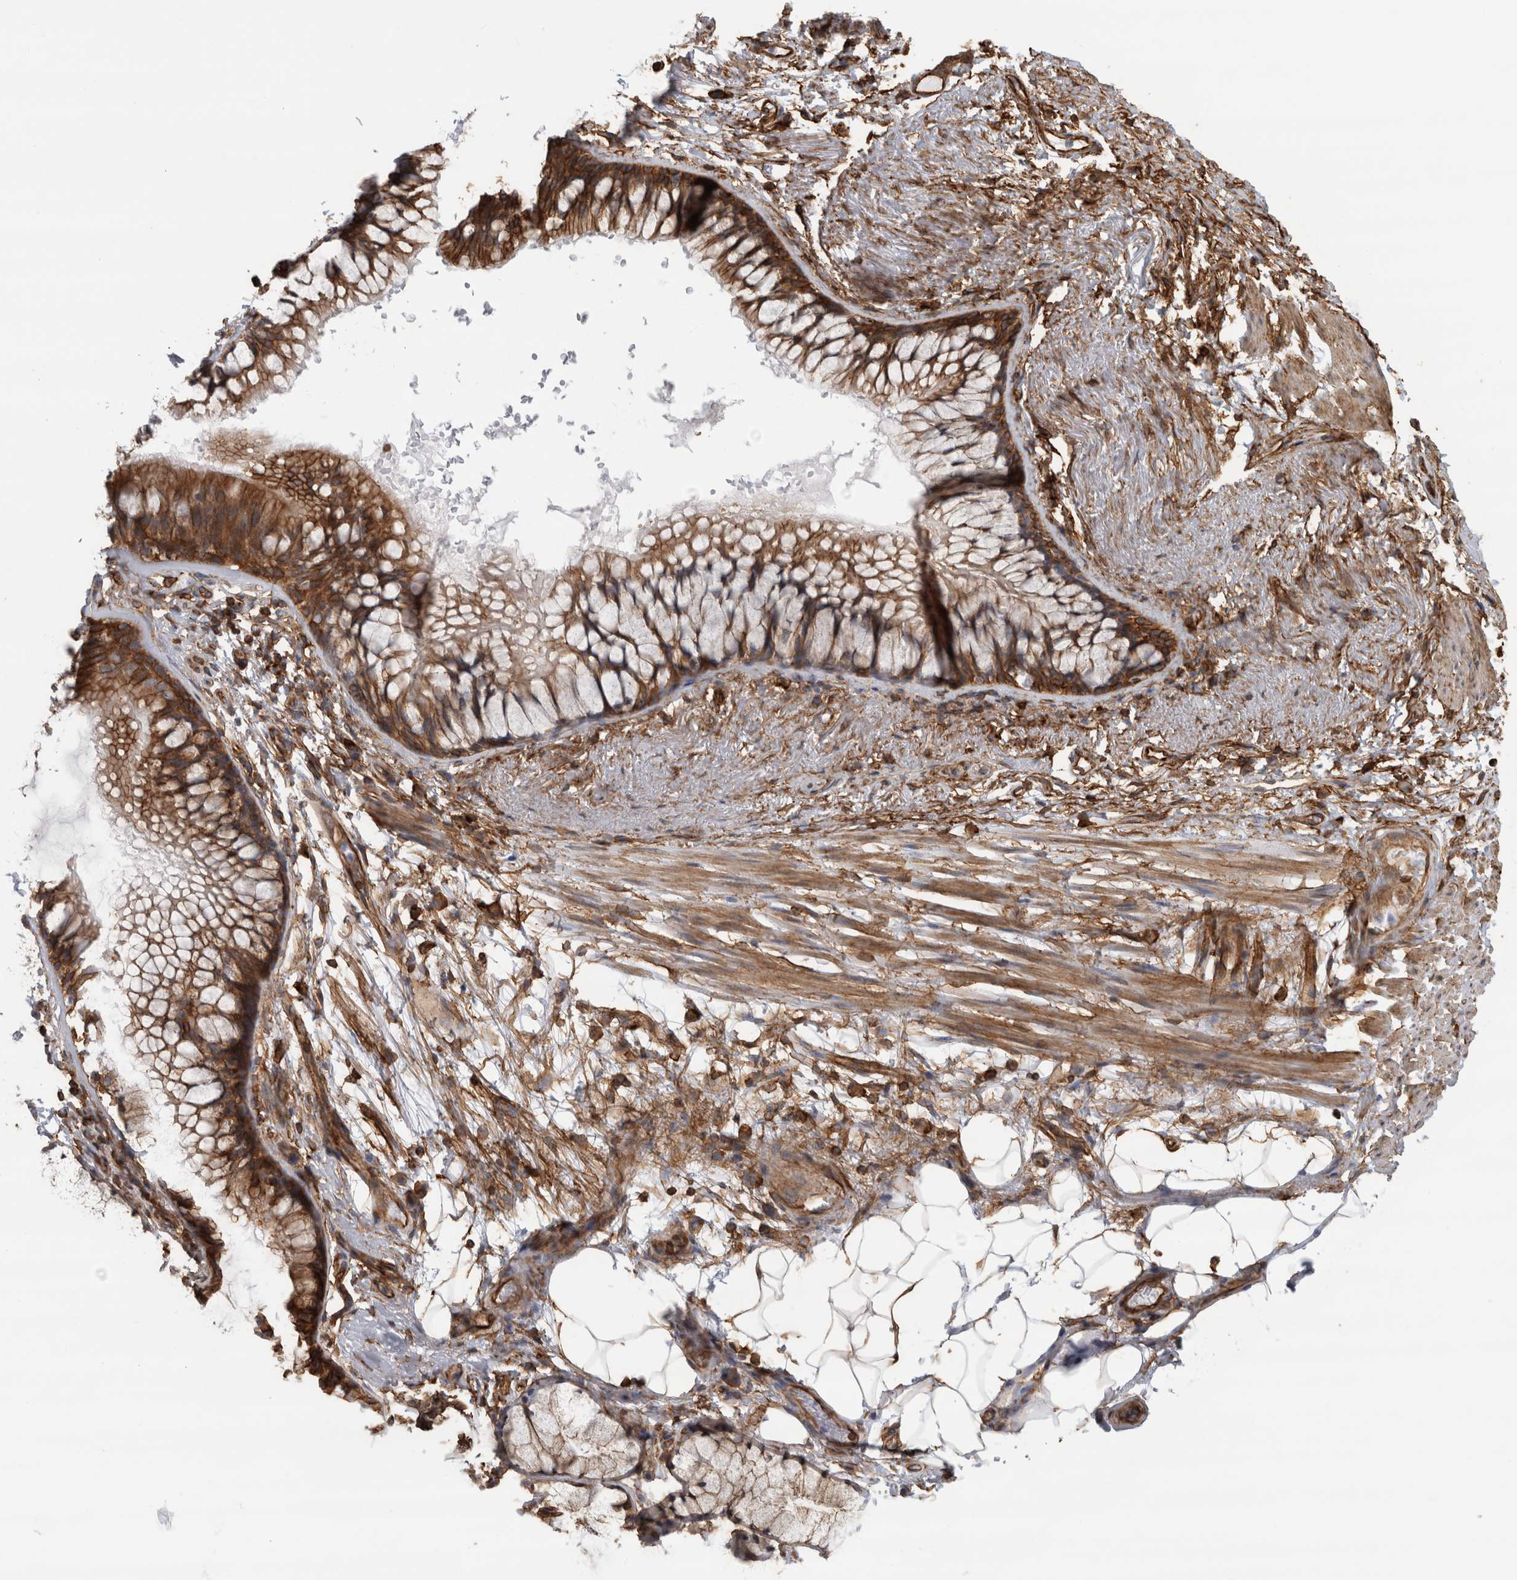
{"staining": {"intensity": "moderate", "quantity": ">75%", "location": "cytoplasmic/membranous"}, "tissue": "adipose tissue", "cell_type": "Adipocytes", "image_type": "normal", "snomed": [{"axis": "morphology", "description": "Normal tissue, NOS"}, {"axis": "topography", "description": "Cartilage tissue"}, {"axis": "topography", "description": "Bronchus"}], "caption": "Human adipose tissue stained with a brown dye demonstrates moderate cytoplasmic/membranous positive staining in approximately >75% of adipocytes.", "gene": "AHNAK", "patient": {"sex": "female", "age": 73}}